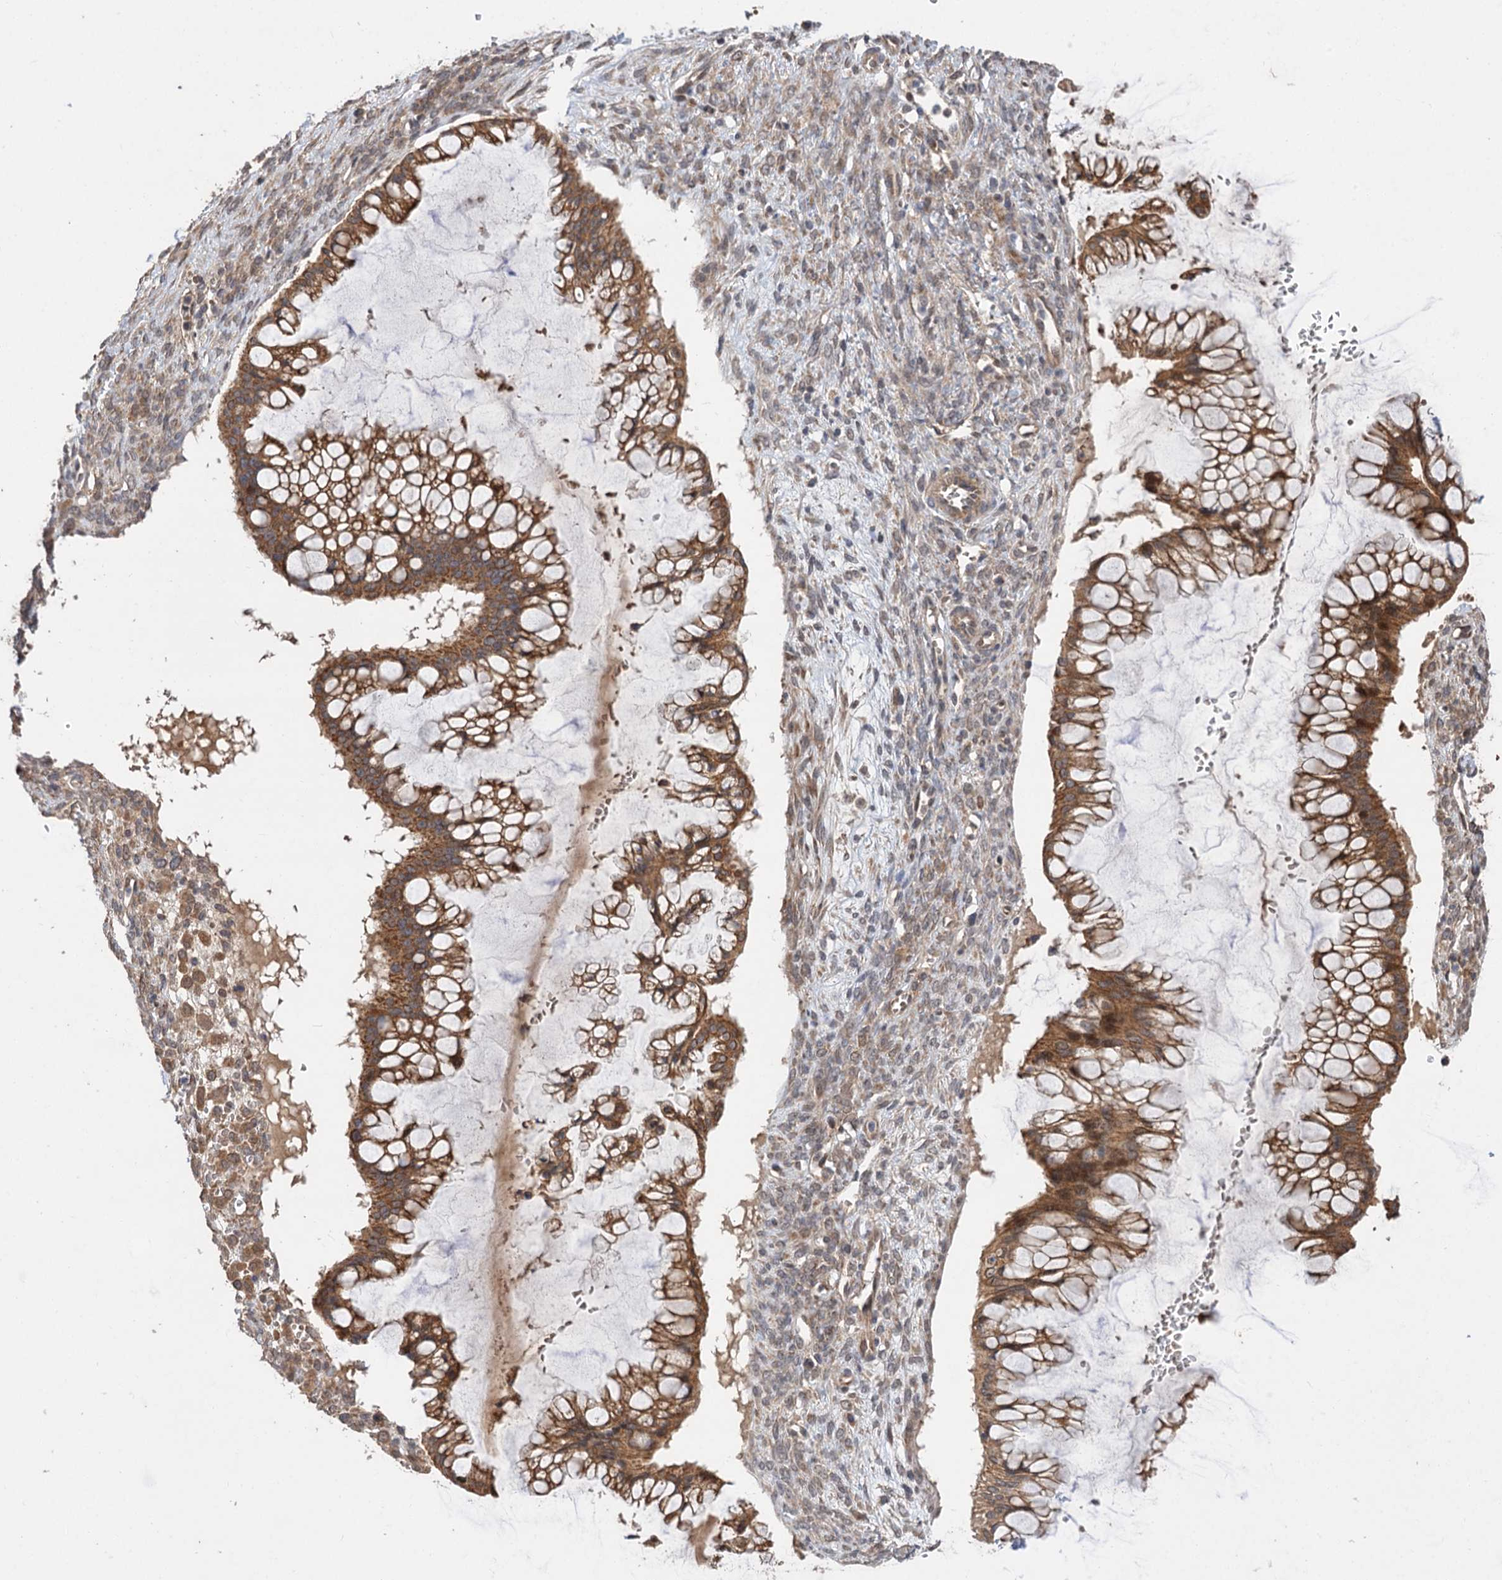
{"staining": {"intensity": "moderate", "quantity": ">75%", "location": "cytoplasmic/membranous"}, "tissue": "ovarian cancer", "cell_type": "Tumor cells", "image_type": "cancer", "snomed": [{"axis": "morphology", "description": "Cystadenocarcinoma, mucinous, NOS"}, {"axis": "topography", "description": "Ovary"}], "caption": "Ovarian cancer was stained to show a protein in brown. There is medium levels of moderate cytoplasmic/membranous positivity in approximately >75% of tumor cells. Nuclei are stained in blue.", "gene": "FBXW8", "patient": {"sex": "female", "age": 73}}